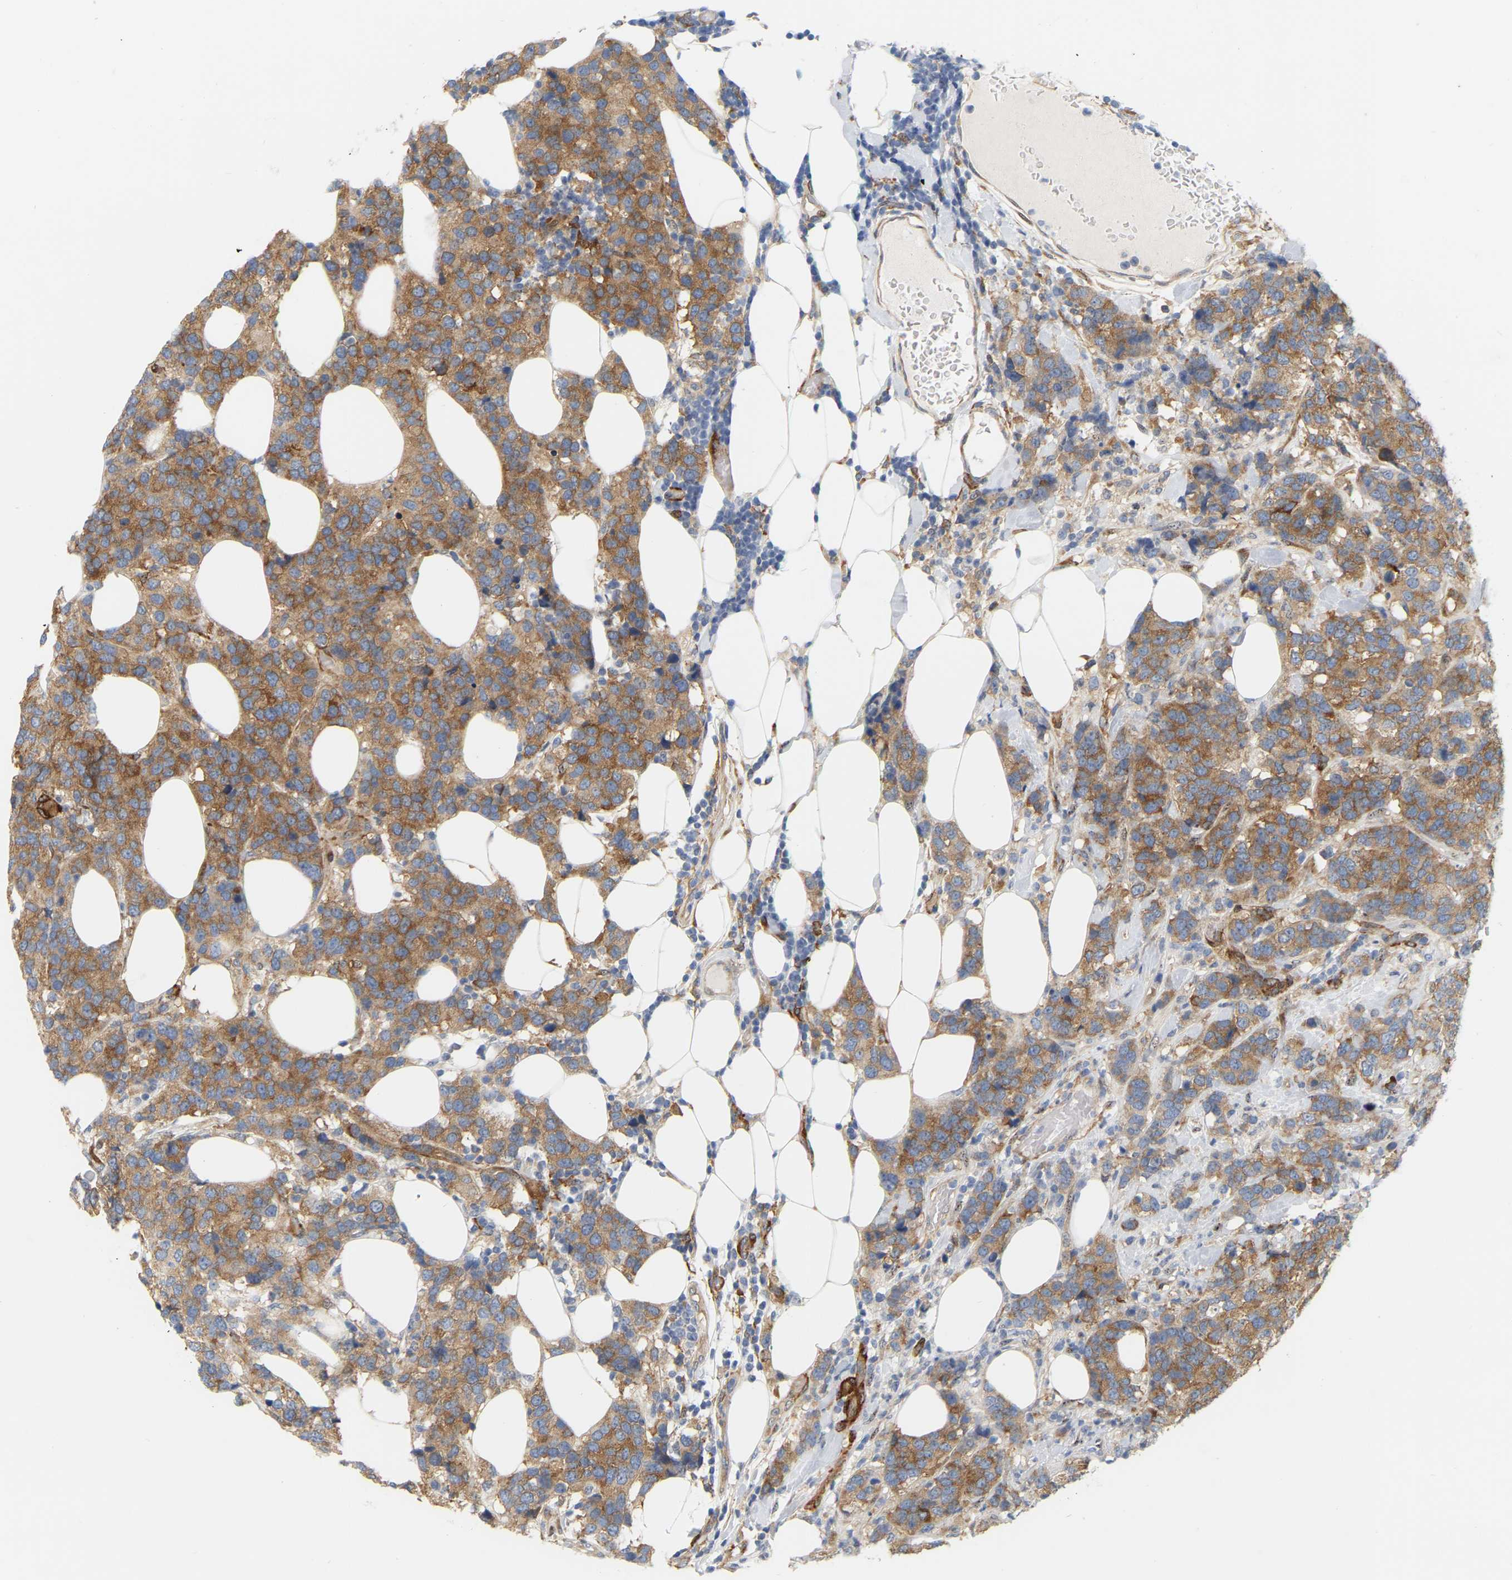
{"staining": {"intensity": "moderate", "quantity": ">75%", "location": "cytoplasmic/membranous"}, "tissue": "breast cancer", "cell_type": "Tumor cells", "image_type": "cancer", "snomed": [{"axis": "morphology", "description": "Lobular carcinoma"}, {"axis": "topography", "description": "Breast"}], "caption": "This is an image of immunohistochemistry staining of lobular carcinoma (breast), which shows moderate positivity in the cytoplasmic/membranous of tumor cells.", "gene": "RAPH1", "patient": {"sex": "female", "age": 59}}